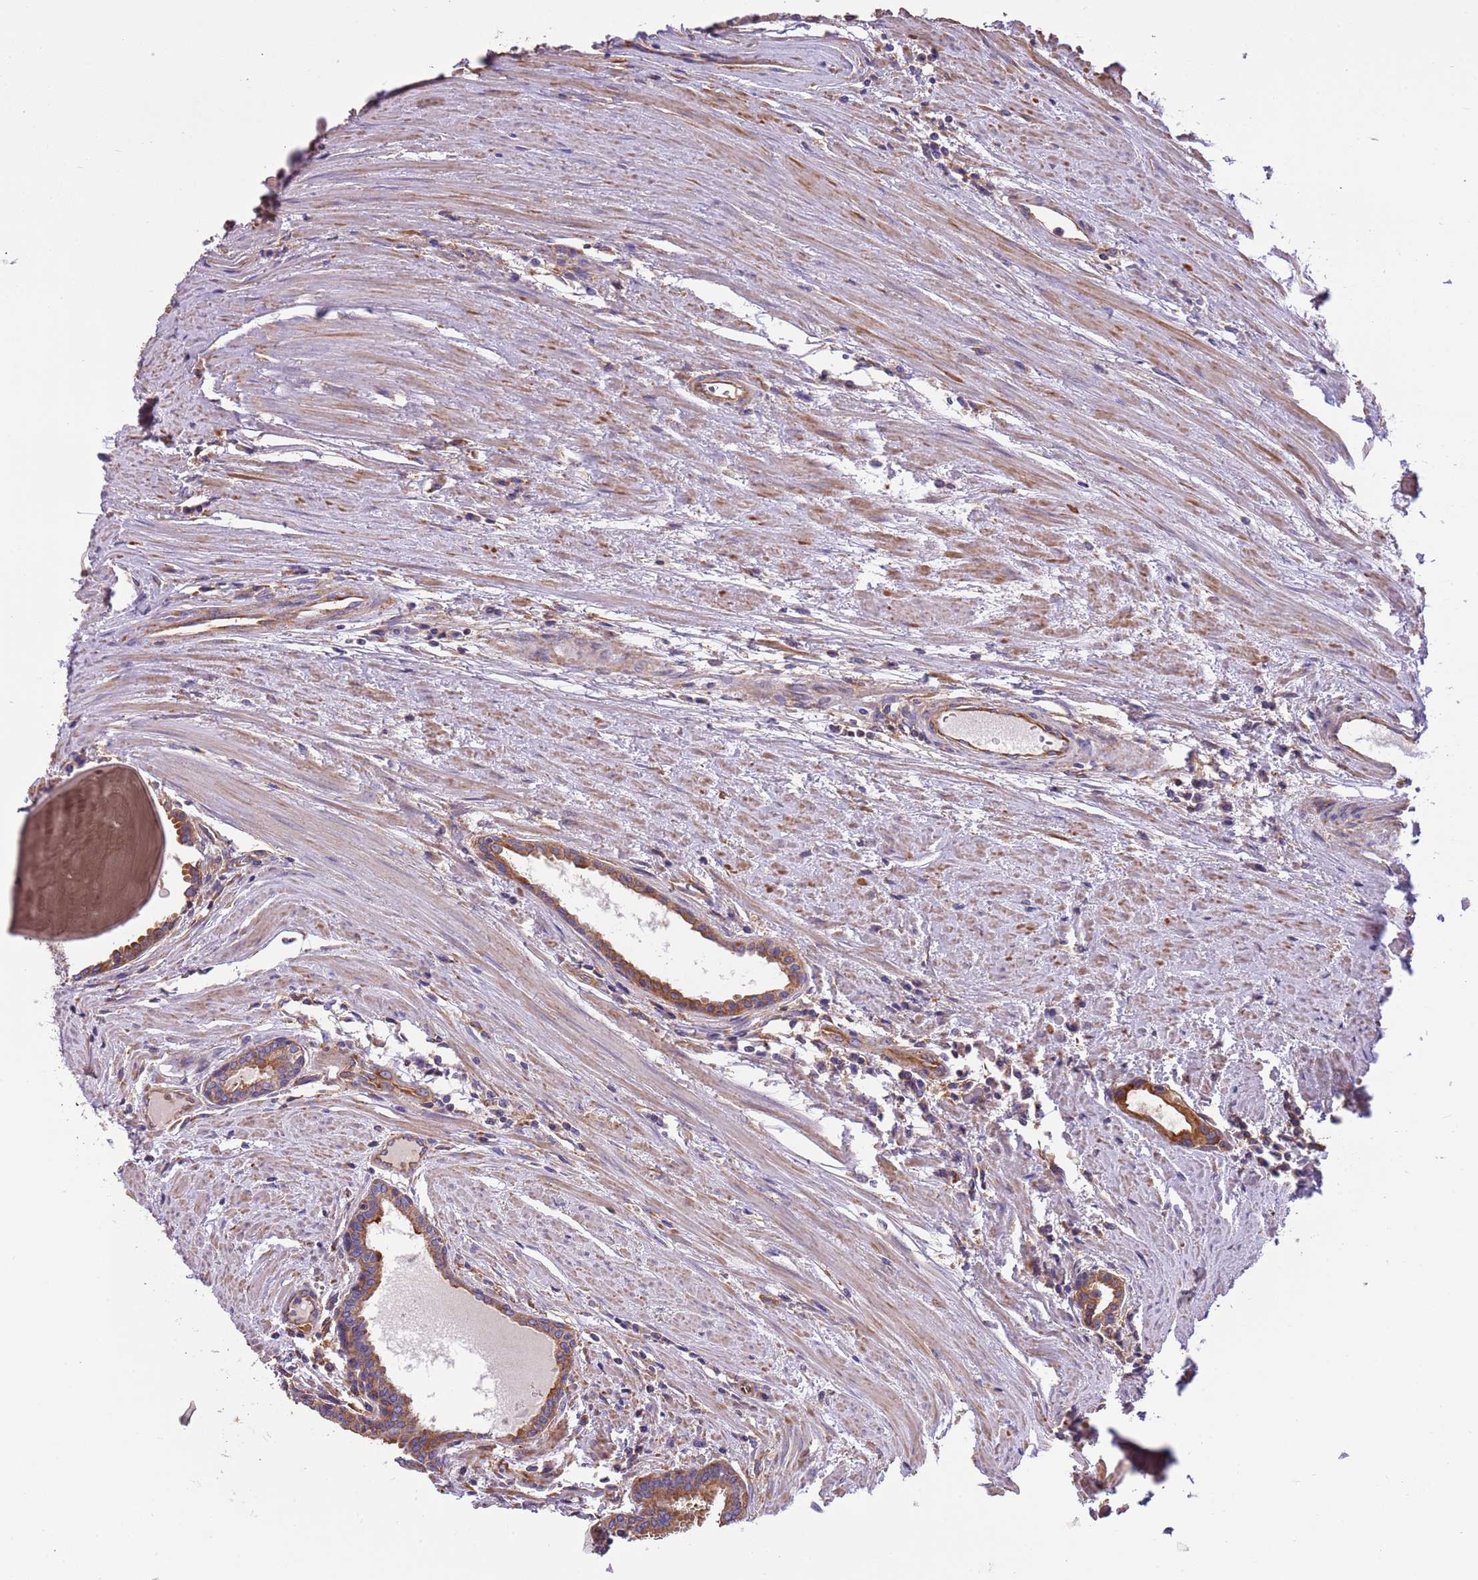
{"staining": {"intensity": "moderate", "quantity": ">75%", "location": "cytoplasmic/membranous"}, "tissue": "prostate cancer", "cell_type": "Tumor cells", "image_type": "cancer", "snomed": [{"axis": "morphology", "description": "Adenocarcinoma, High grade"}, {"axis": "topography", "description": "Prostate"}], "caption": "Tumor cells reveal medium levels of moderate cytoplasmic/membranous staining in about >75% of cells in human prostate cancer.", "gene": "NAALADL1", "patient": {"sex": "male", "age": 68}}